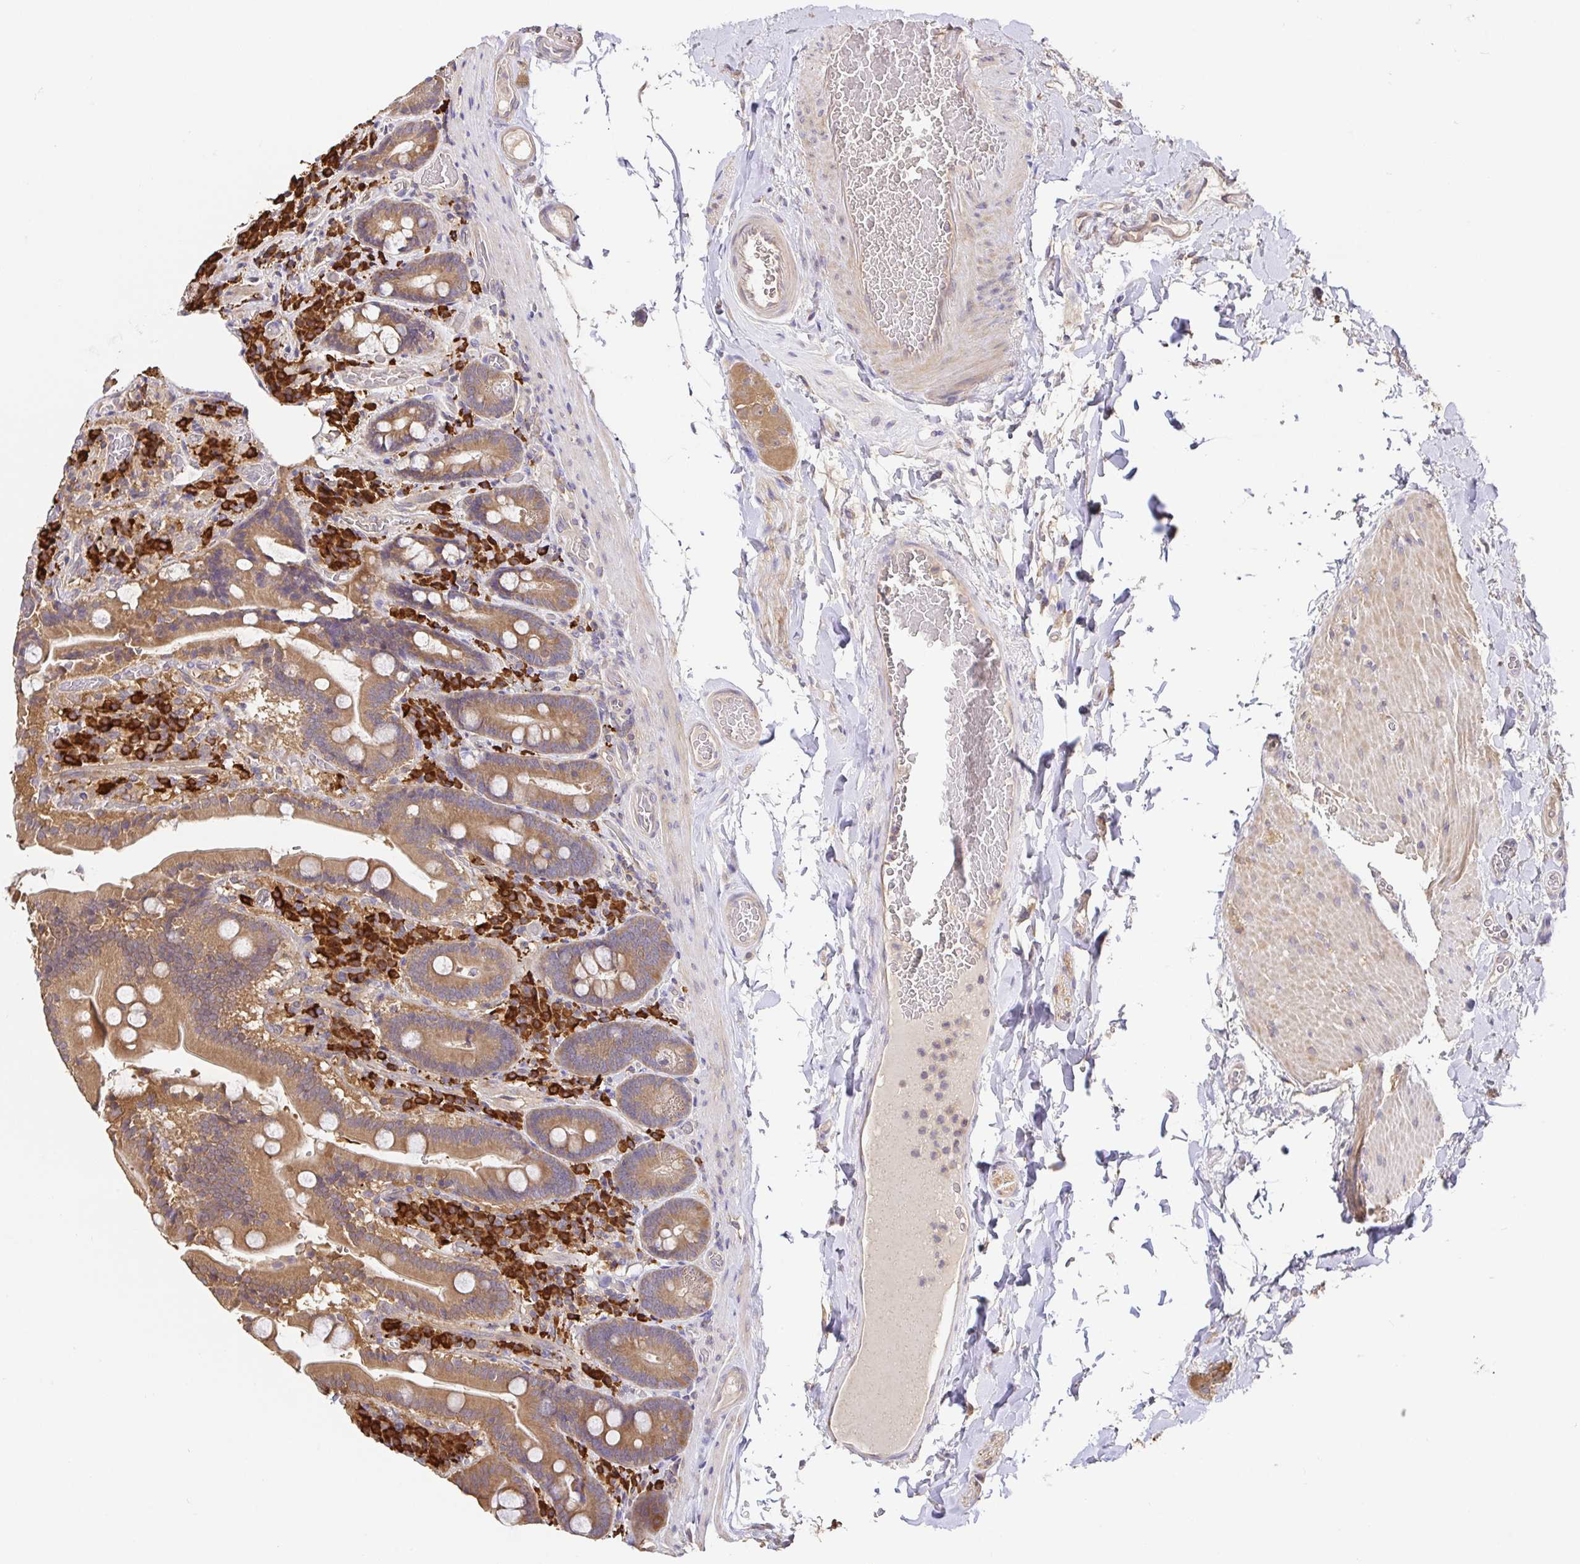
{"staining": {"intensity": "moderate", "quantity": ">75%", "location": "cytoplasmic/membranous"}, "tissue": "duodenum", "cell_type": "Glandular cells", "image_type": "normal", "snomed": [{"axis": "morphology", "description": "Normal tissue, NOS"}, {"axis": "topography", "description": "Duodenum"}], "caption": "Protein expression analysis of unremarkable human duodenum reveals moderate cytoplasmic/membranous staining in approximately >75% of glandular cells.", "gene": "HAGH", "patient": {"sex": "female", "age": 62}}